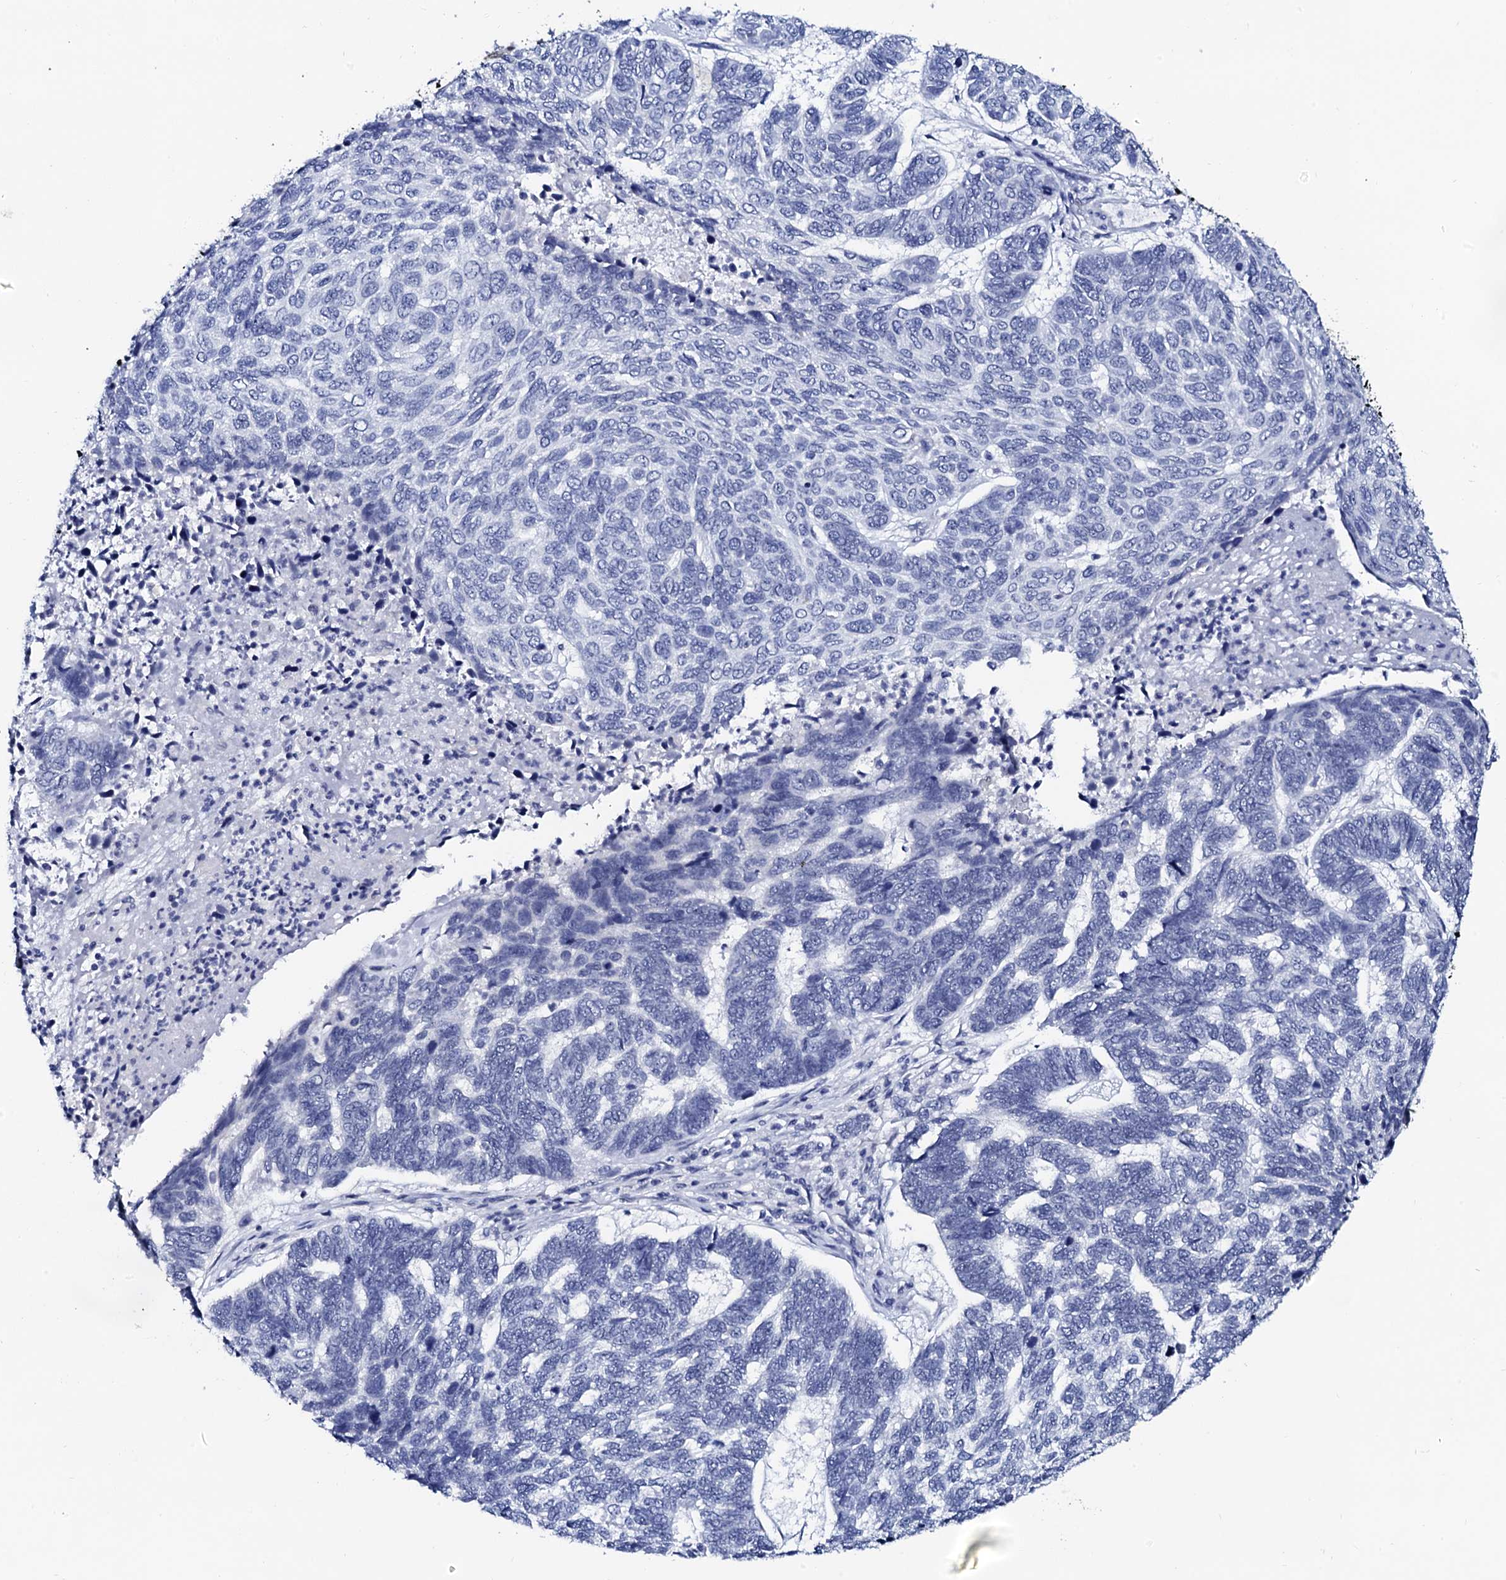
{"staining": {"intensity": "negative", "quantity": "none", "location": "none"}, "tissue": "skin cancer", "cell_type": "Tumor cells", "image_type": "cancer", "snomed": [{"axis": "morphology", "description": "Basal cell carcinoma"}, {"axis": "topography", "description": "Skin"}], "caption": "IHC histopathology image of human skin basal cell carcinoma stained for a protein (brown), which displays no expression in tumor cells.", "gene": "SPATA19", "patient": {"sex": "female", "age": 65}}